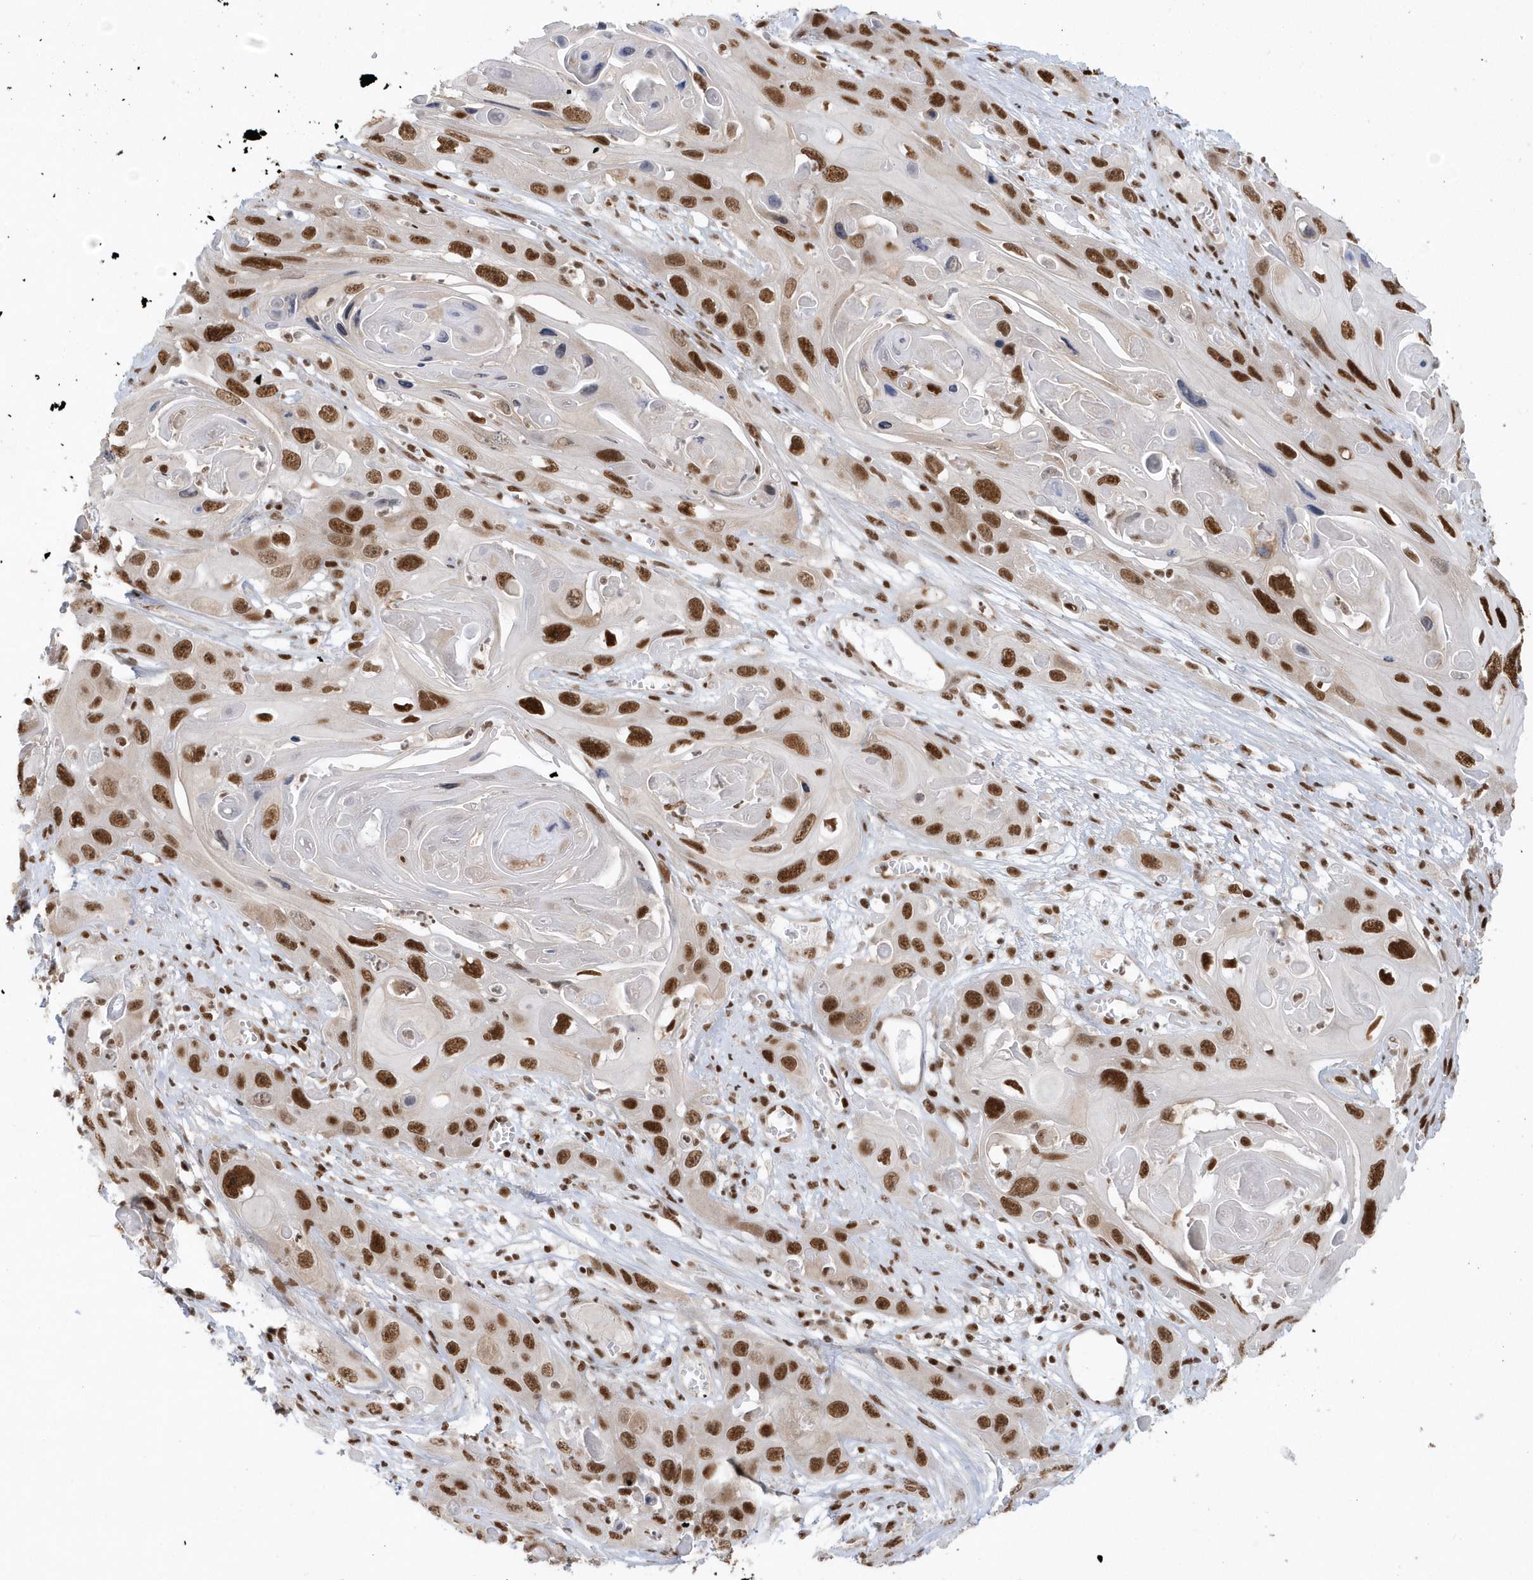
{"staining": {"intensity": "strong", "quantity": ">75%", "location": "nuclear"}, "tissue": "skin cancer", "cell_type": "Tumor cells", "image_type": "cancer", "snomed": [{"axis": "morphology", "description": "Squamous cell carcinoma, NOS"}, {"axis": "topography", "description": "Skin"}], "caption": "IHC staining of skin cancer (squamous cell carcinoma), which reveals high levels of strong nuclear positivity in approximately >75% of tumor cells indicating strong nuclear protein expression. The staining was performed using DAB (3,3'-diaminobenzidine) (brown) for protein detection and nuclei were counterstained in hematoxylin (blue).", "gene": "SEPHS1", "patient": {"sex": "male", "age": 55}}